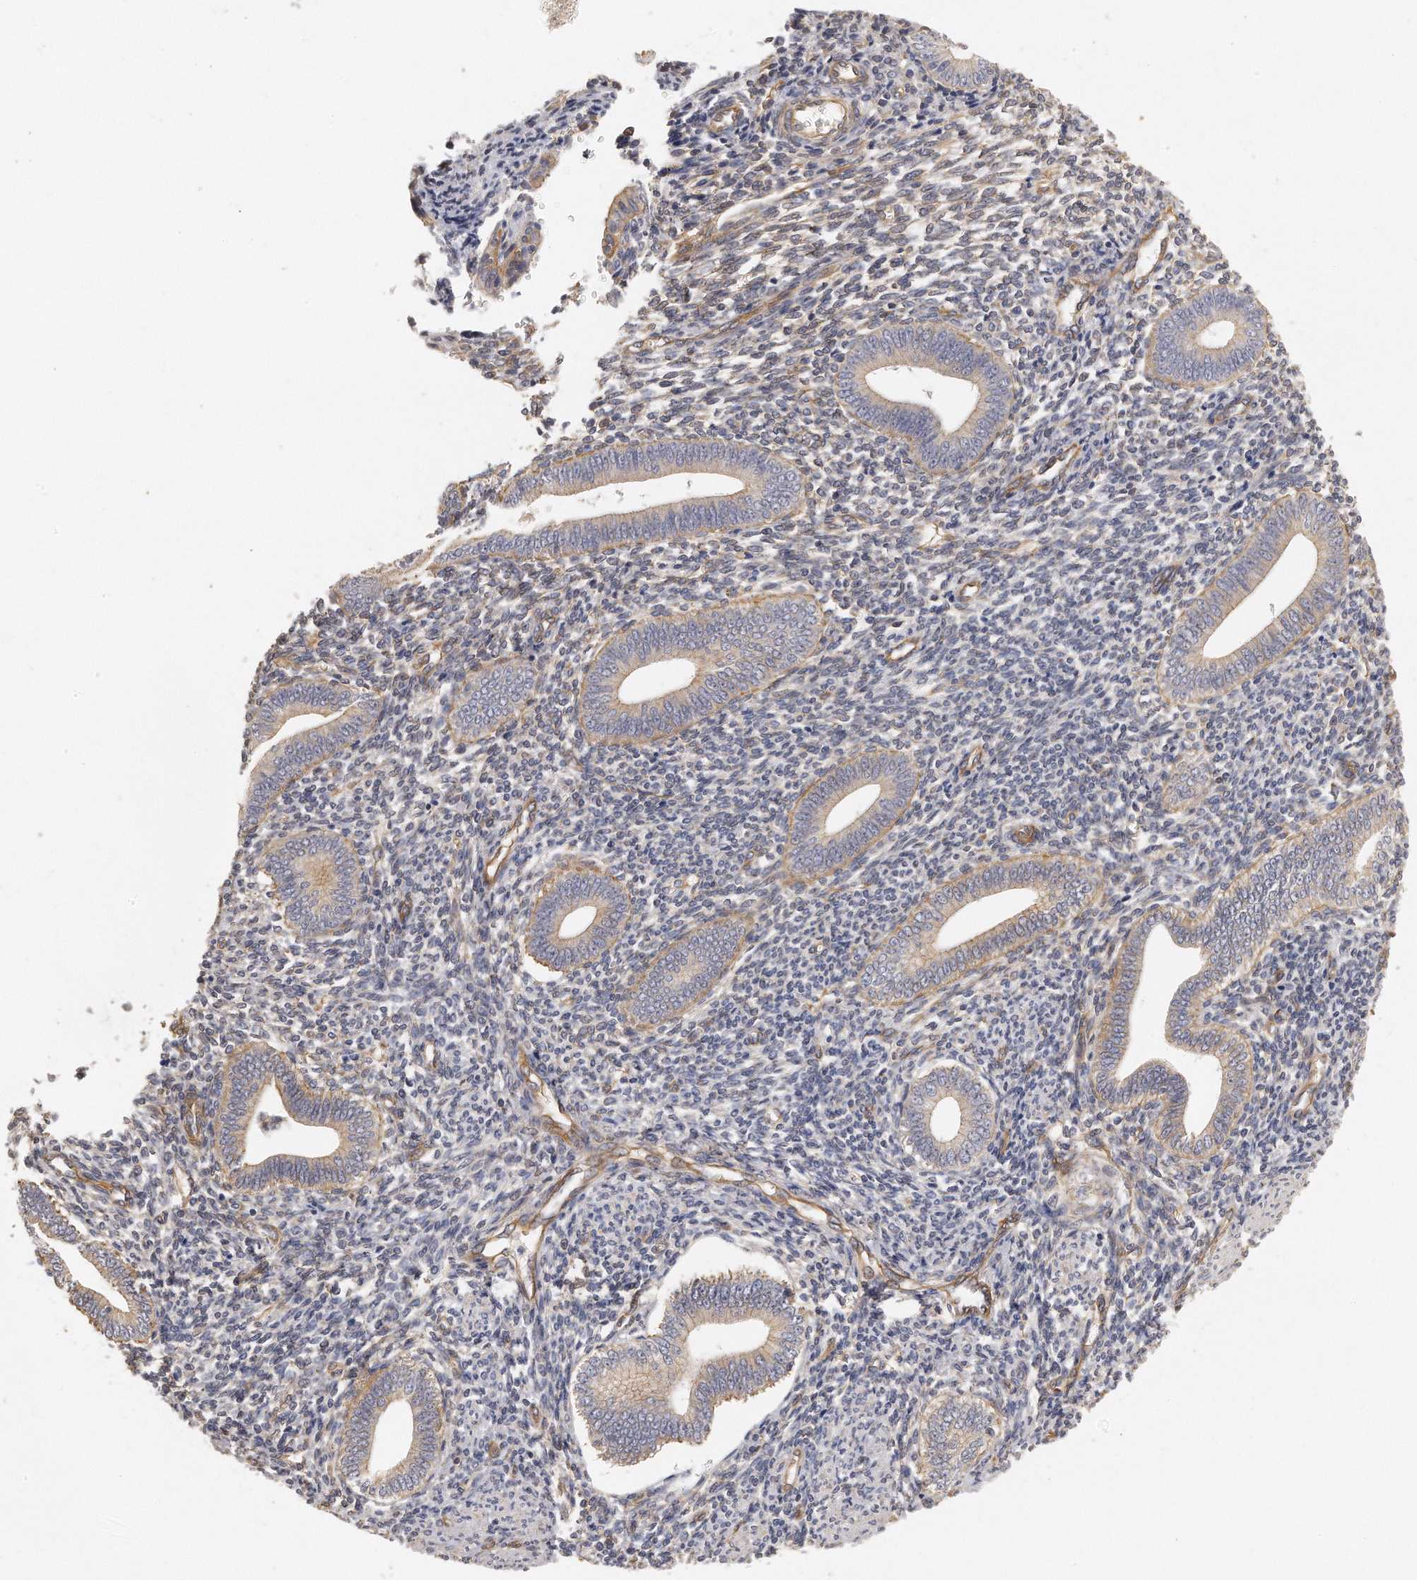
{"staining": {"intensity": "moderate", "quantity": "<25%", "location": "cytoplasmic/membranous"}, "tissue": "endometrium", "cell_type": "Cells in endometrial stroma", "image_type": "normal", "snomed": [{"axis": "morphology", "description": "Normal tissue, NOS"}, {"axis": "topography", "description": "Uterus"}, {"axis": "topography", "description": "Endometrium"}], "caption": "This micrograph reveals immunohistochemistry staining of unremarkable endometrium, with low moderate cytoplasmic/membranous expression in approximately <25% of cells in endometrial stroma.", "gene": "CHST7", "patient": {"sex": "female", "age": 33}}